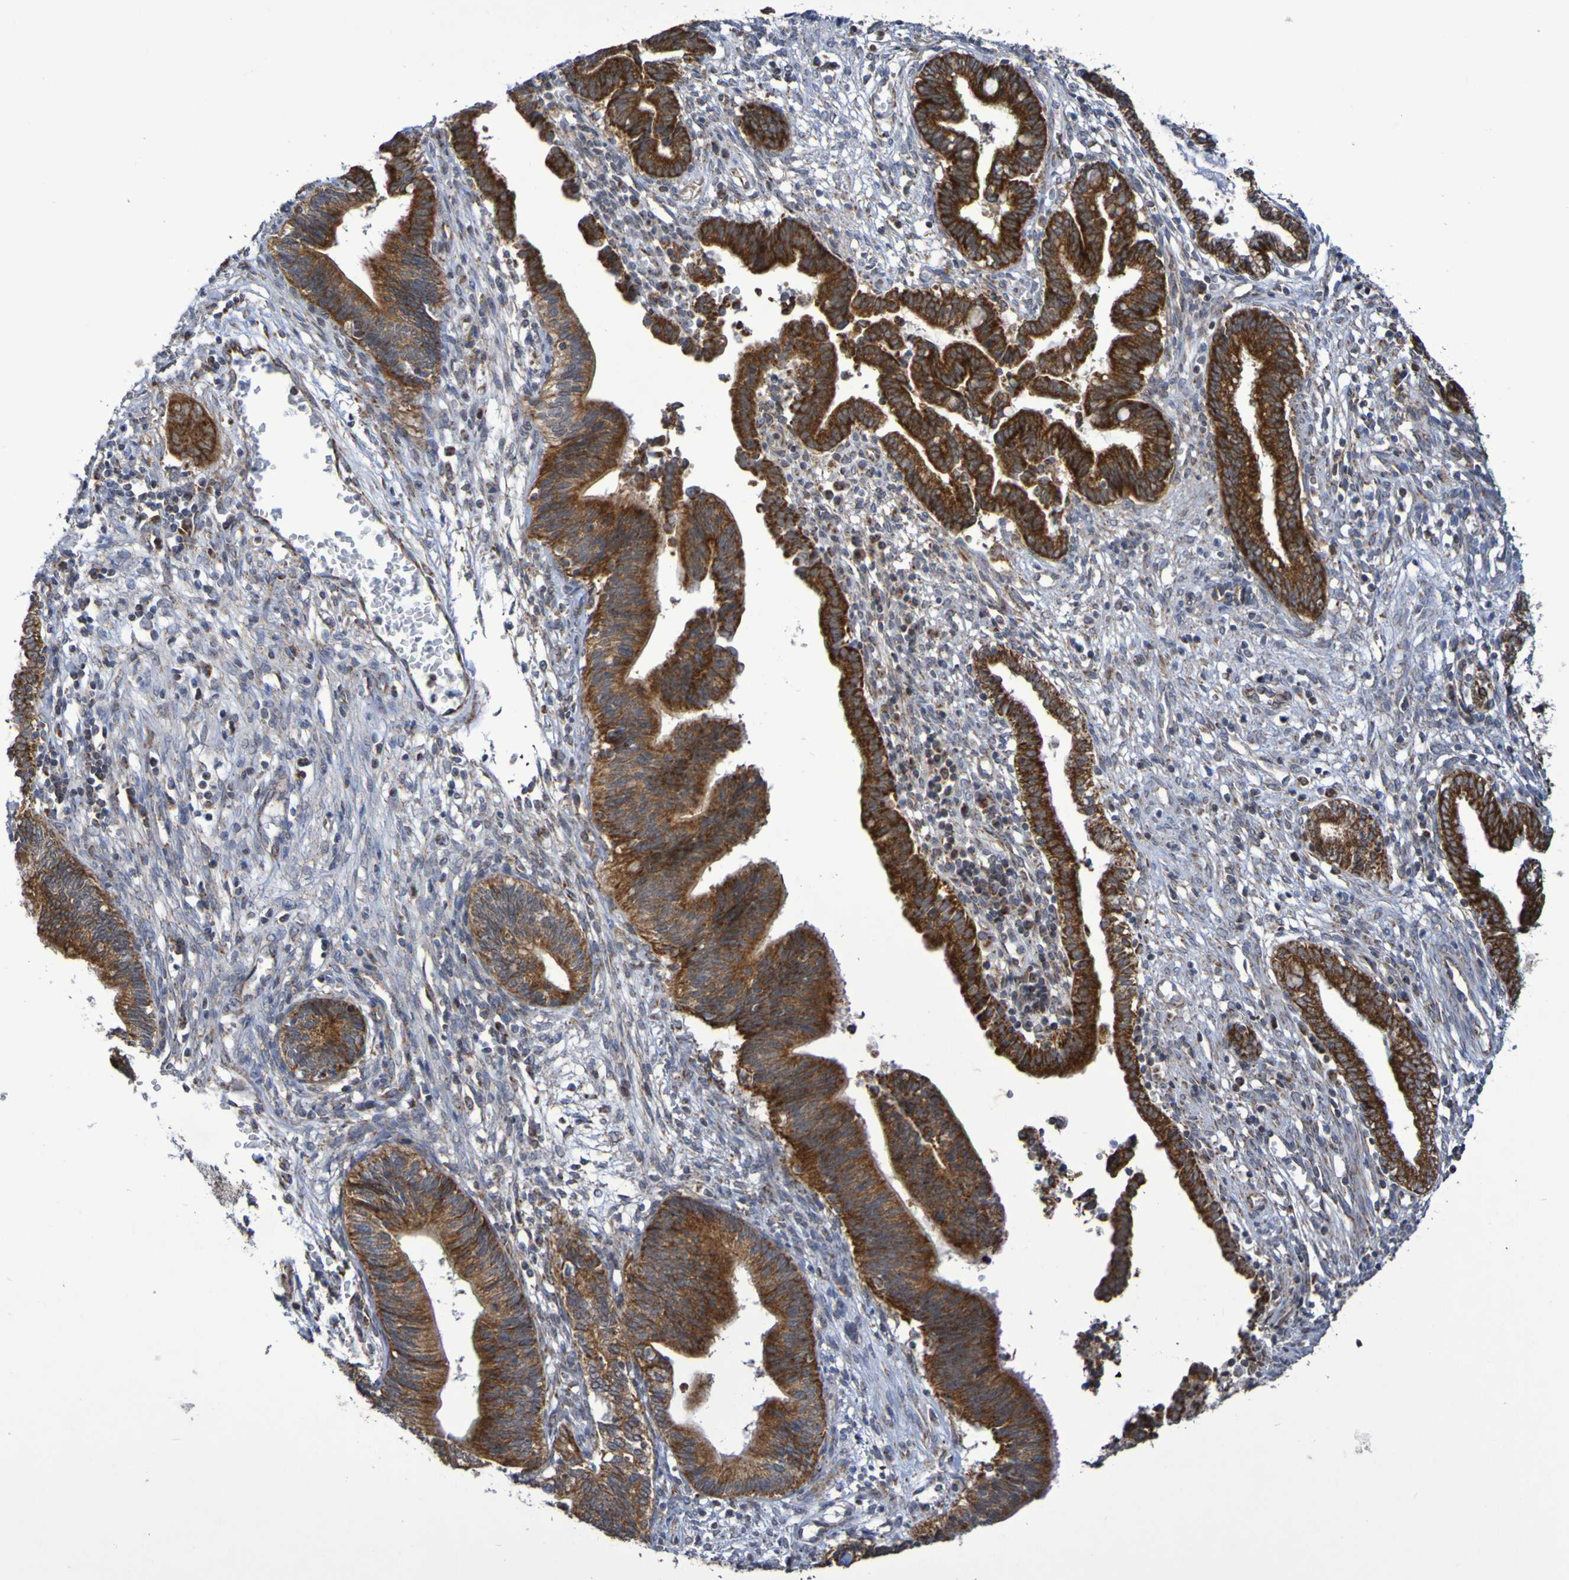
{"staining": {"intensity": "strong", "quantity": ">75%", "location": "cytoplasmic/membranous"}, "tissue": "cervical cancer", "cell_type": "Tumor cells", "image_type": "cancer", "snomed": [{"axis": "morphology", "description": "Adenocarcinoma, NOS"}, {"axis": "topography", "description": "Cervix"}], "caption": "Cervical cancer was stained to show a protein in brown. There is high levels of strong cytoplasmic/membranous staining in approximately >75% of tumor cells.", "gene": "DVL1", "patient": {"sex": "female", "age": 44}}